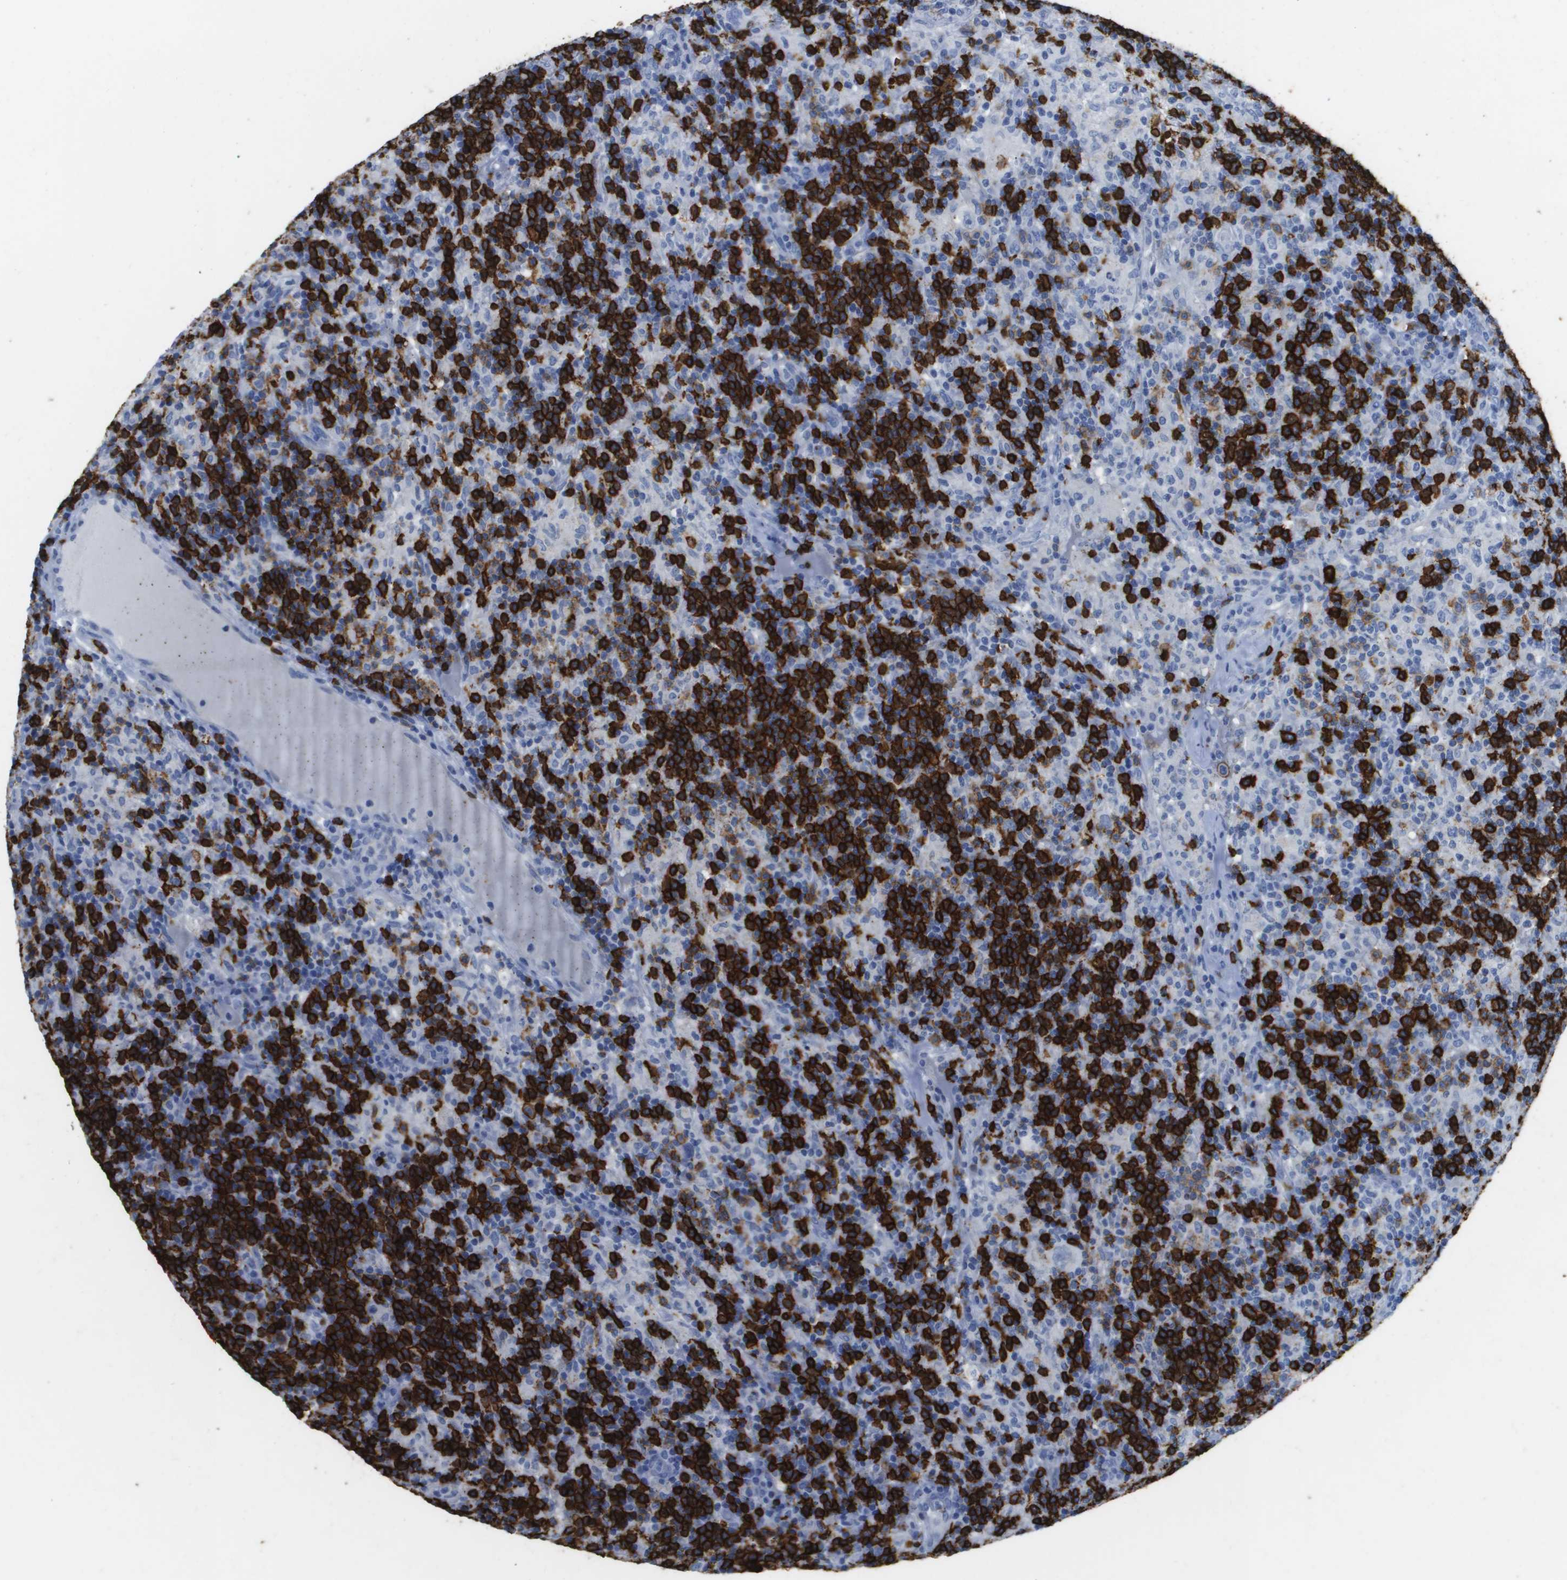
{"staining": {"intensity": "strong", "quantity": ">75%", "location": "cytoplasmic/membranous"}, "tissue": "lymphoma", "cell_type": "Tumor cells", "image_type": "cancer", "snomed": [{"axis": "morphology", "description": "Hodgkin's disease, NOS"}, {"axis": "topography", "description": "Lymph node"}], "caption": "Protein expression analysis of Hodgkin's disease exhibits strong cytoplasmic/membranous positivity in approximately >75% of tumor cells.", "gene": "MS4A1", "patient": {"sex": "male", "age": 70}}